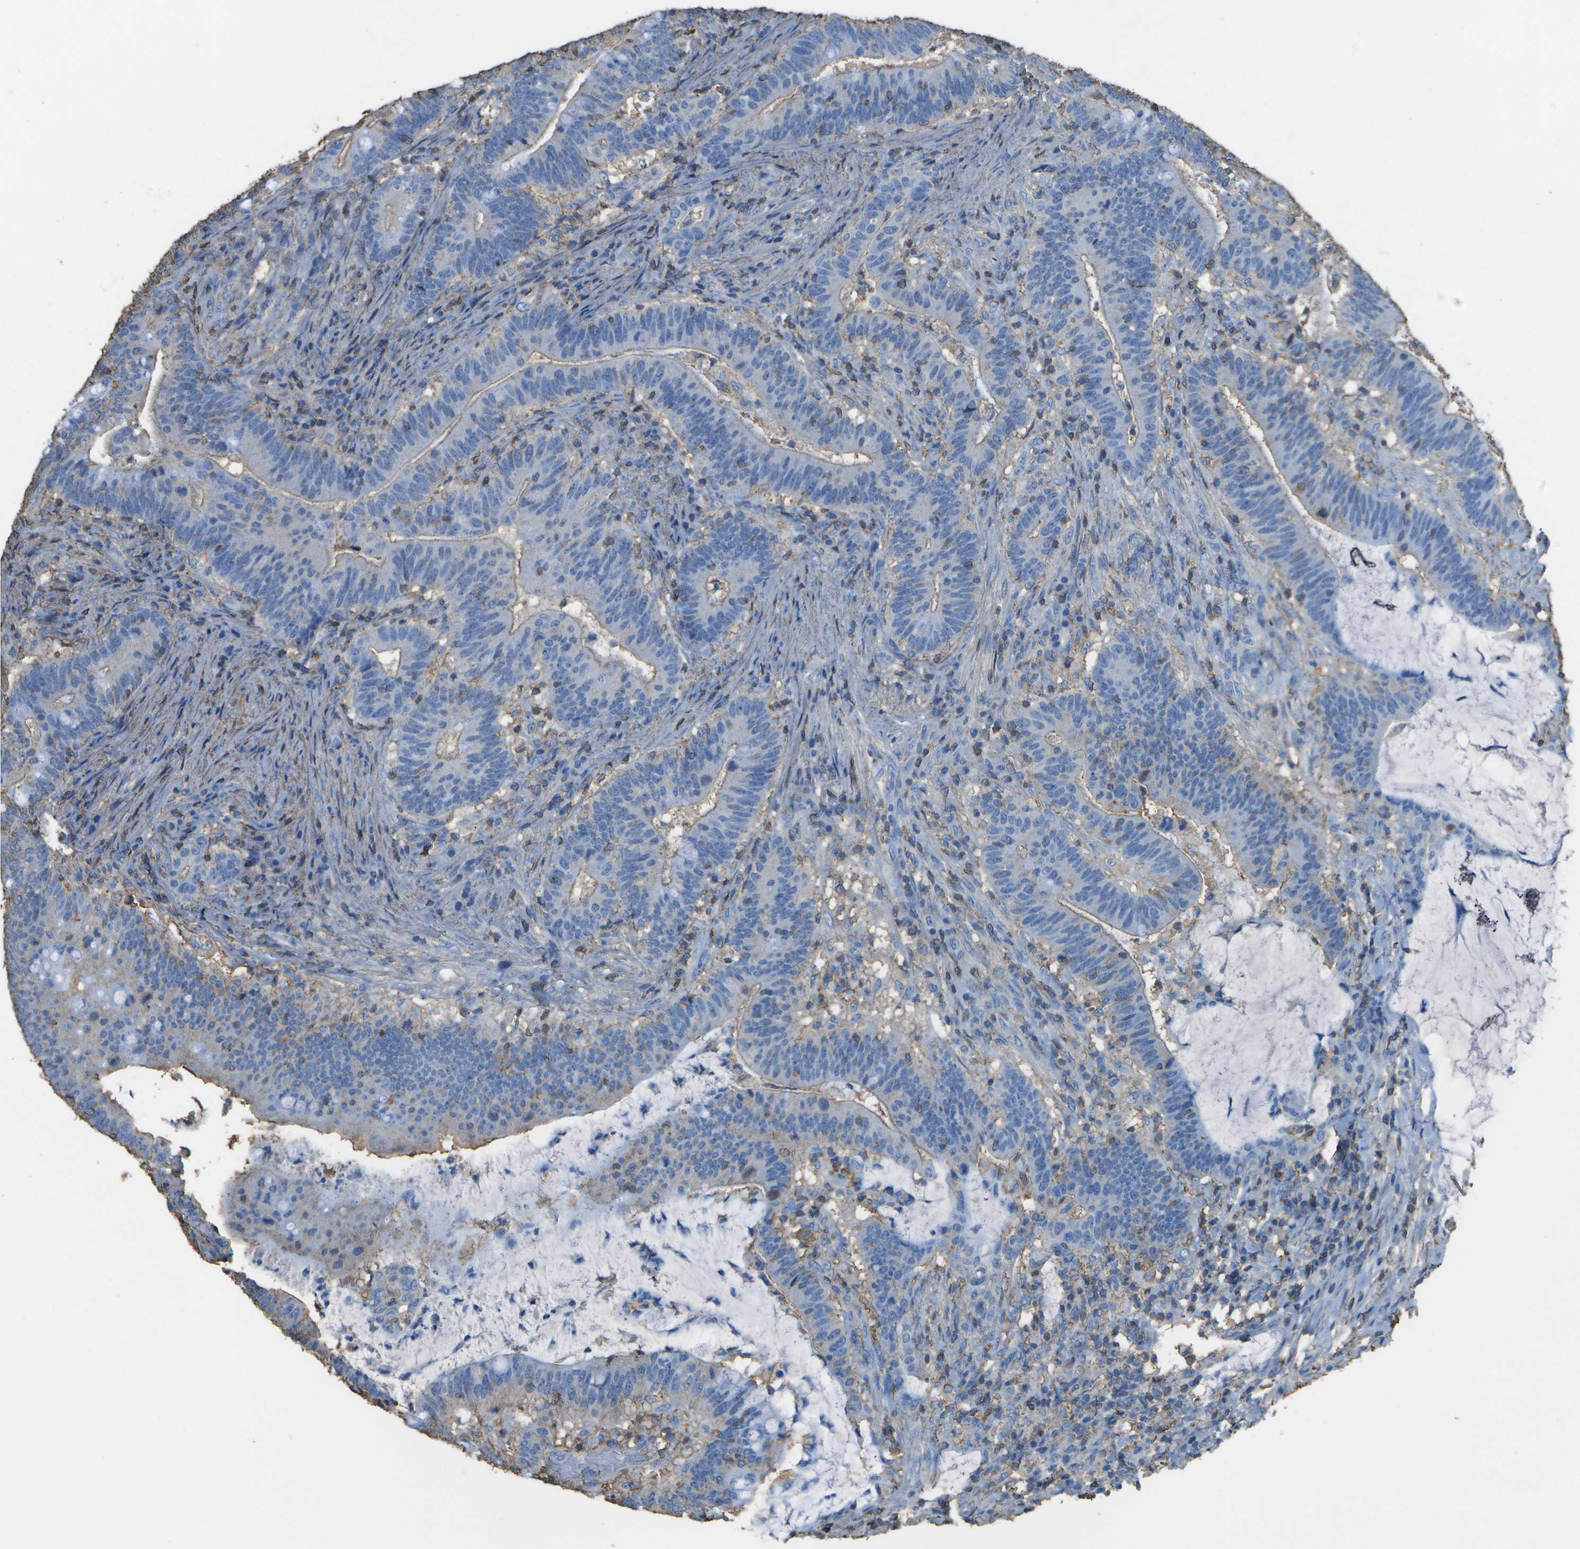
{"staining": {"intensity": "weak", "quantity": "<25%", "location": "cytoplasmic/membranous"}, "tissue": "colorectal cancer", "cell_type": "Tumor cells", "image_type": "cancer", "snomed": [{"axis": "morphology", "description": "Normal tissue, NOS"}, {"axis": "morphology", "description": "Adenocarcinoma, NOS"}, {"axis": "topography", "description": "Colon"}], "caption": "A photomicrograph of colorectal adenocarcinoma stained for a protein reveals no brown staining in tumor cells.", "gene": "CYP4F11", "patient": {"sex": "female", "age": 66}}